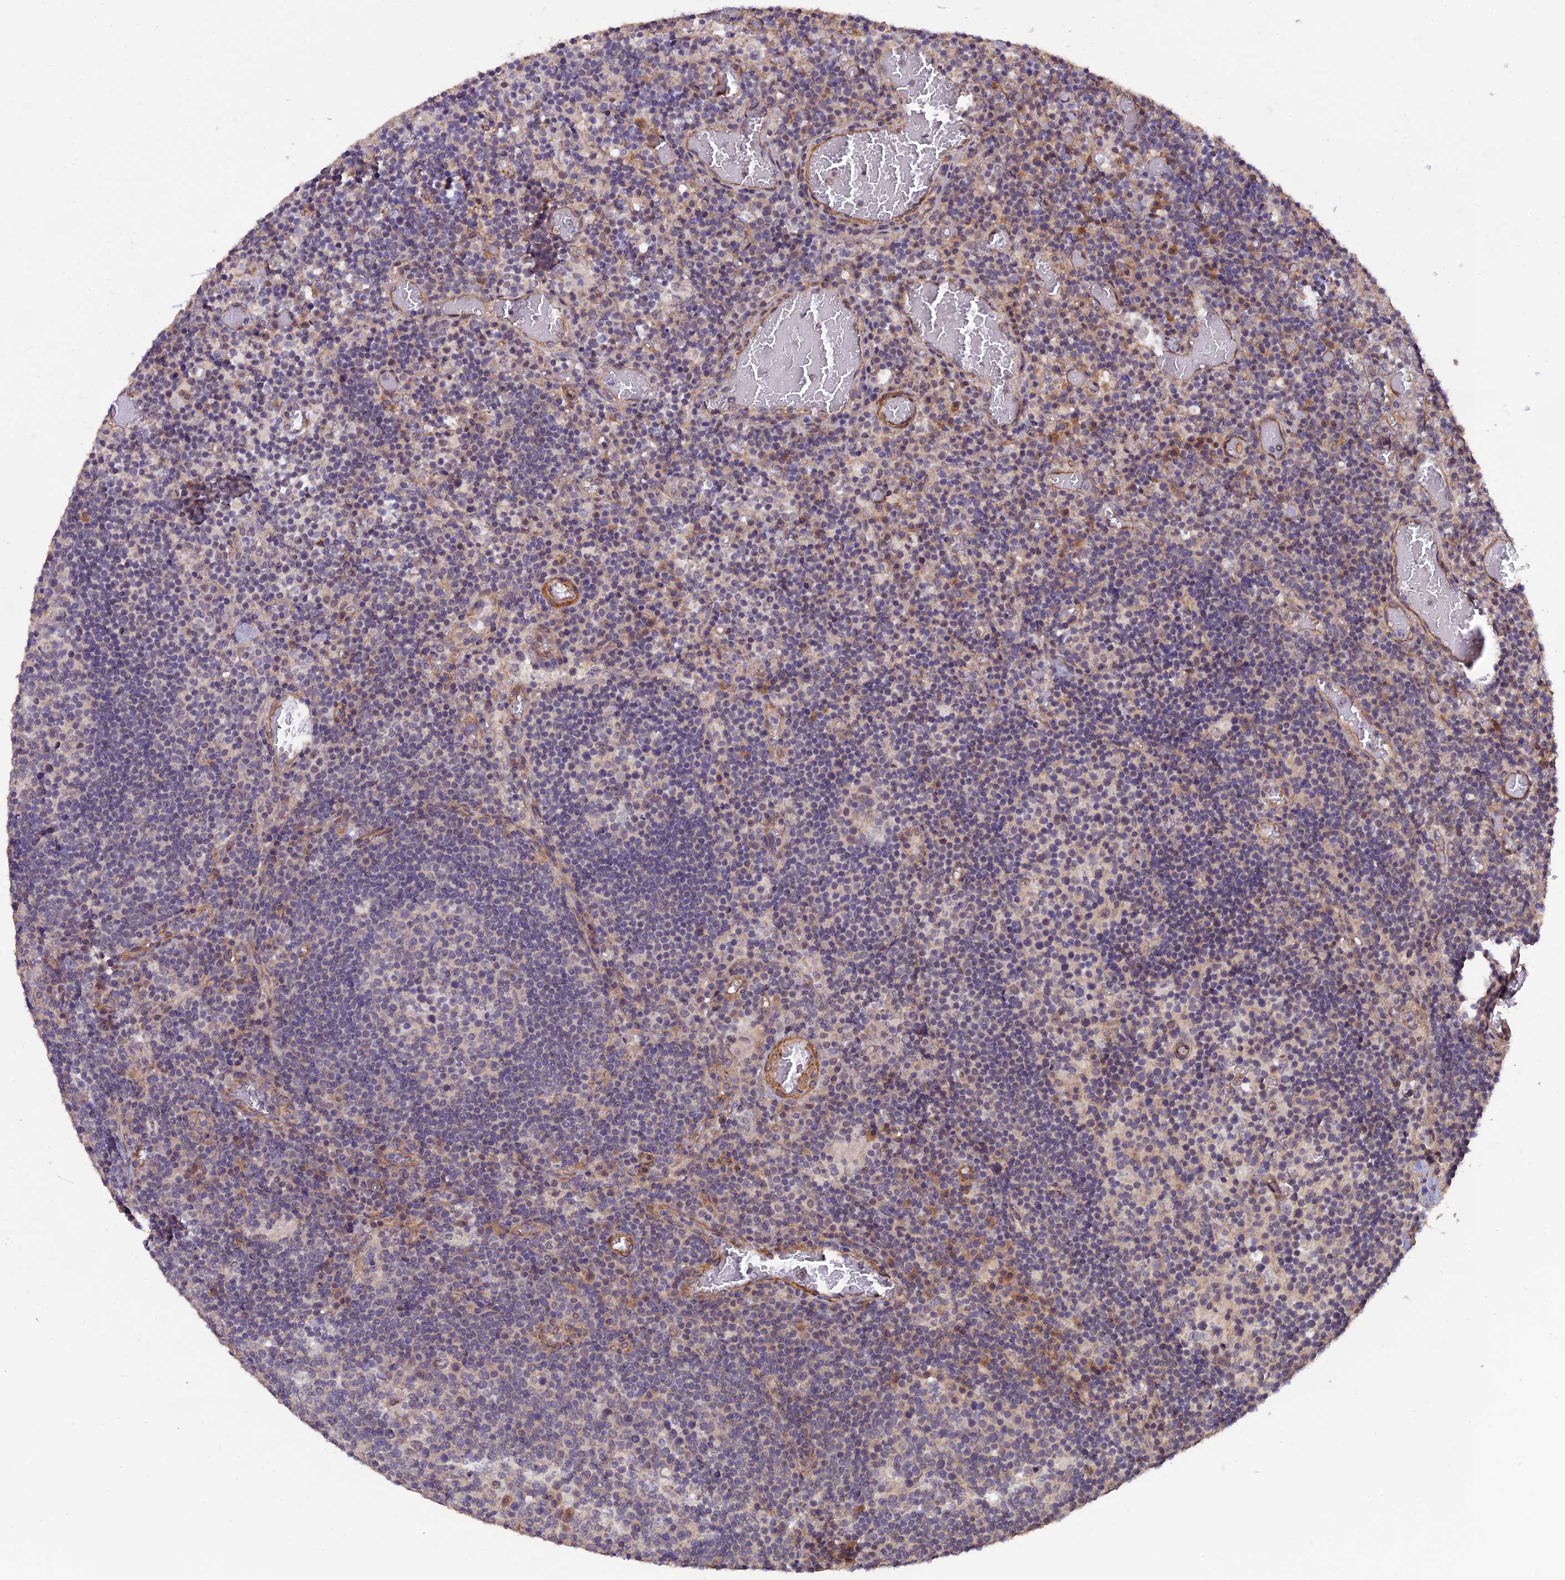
{"staining": {"intensity": "negative", "quantity": "none", "location": "none"}, "tissue": "lymph node", "cell_type": "Germinal center cells", "image_type": "normal", "snomed": [{"axis": "morphology", "description": "Normal tissue, NOS"}, {"axis": "topography", "description": "Lymph node"}], "caption": "IHC histopathology image of normal human lymph node stained for a protein (brown), which shows no positivity in germinal center cells.", "gene": "PAGR1", "patient": {"sex": "male", "age": 58}}